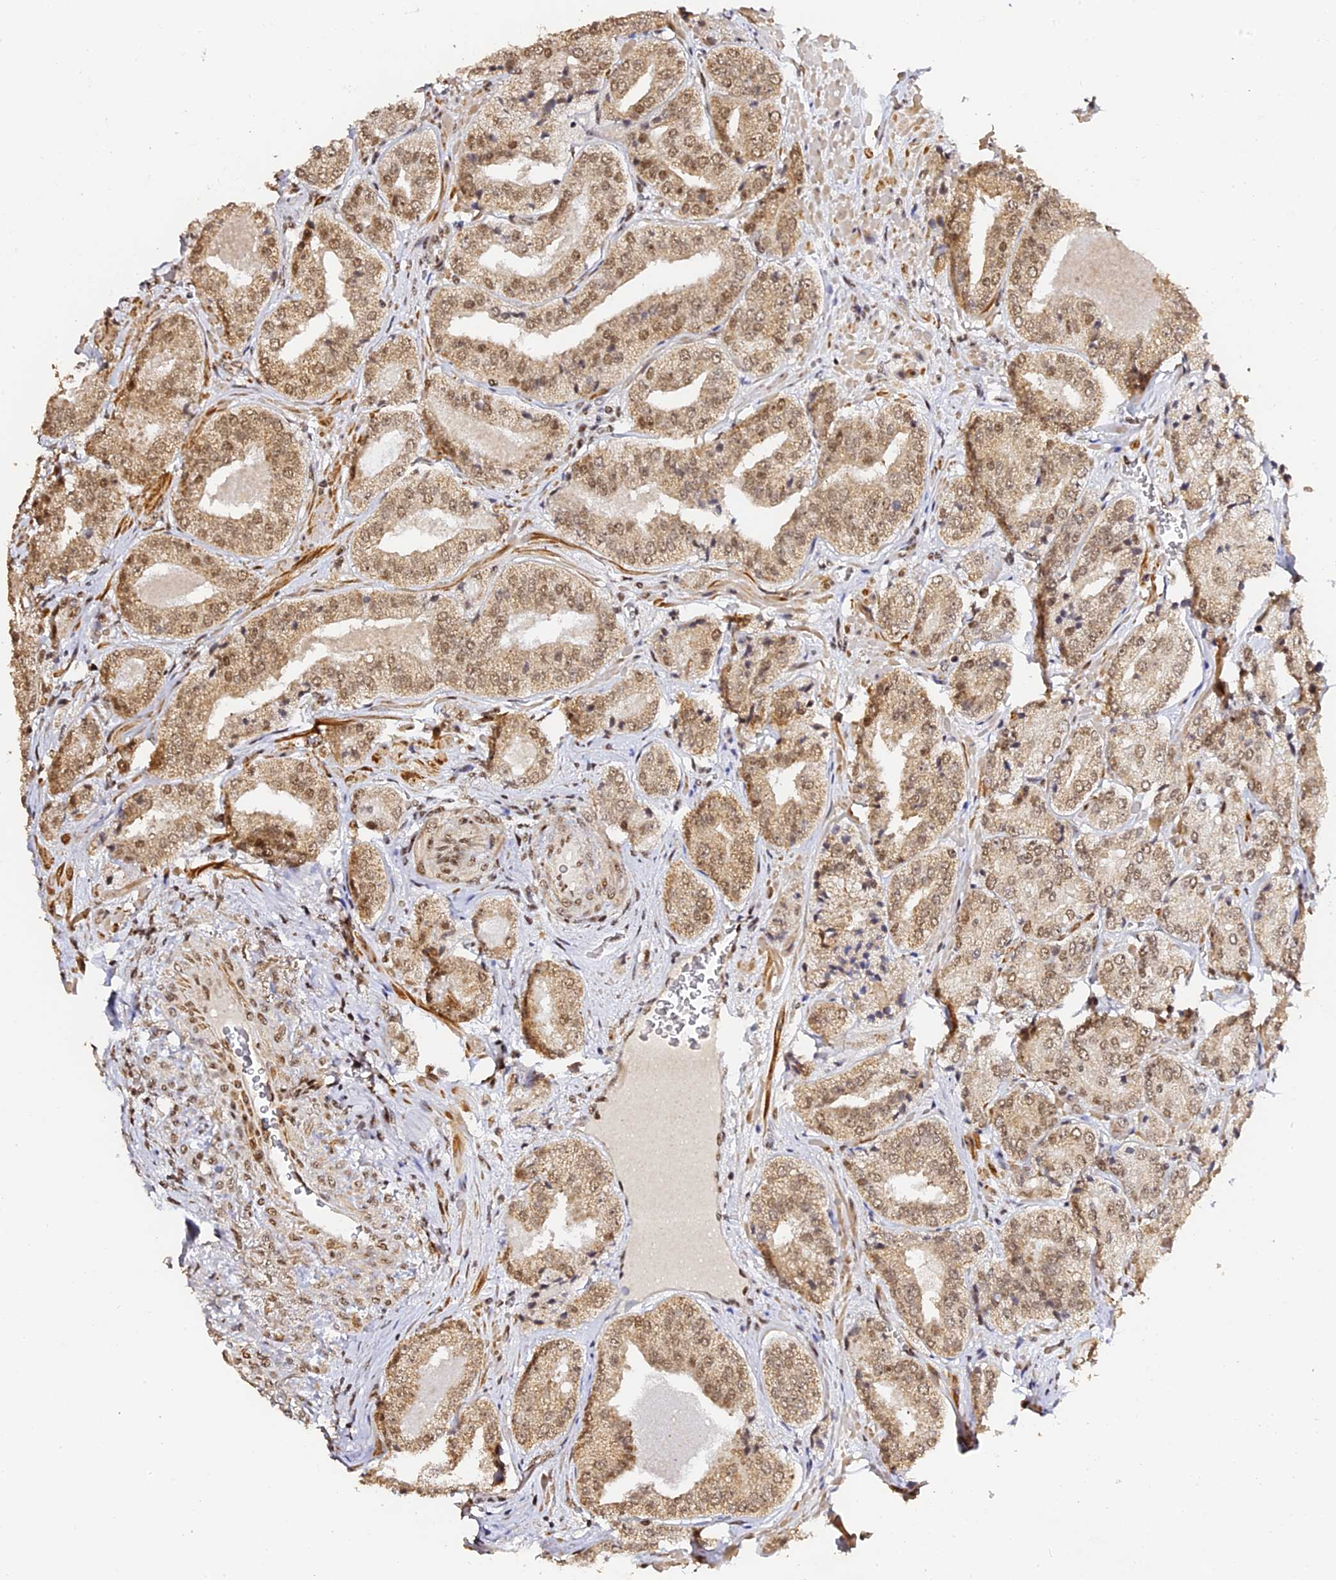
{"staining": {"intensity": "moderate", "quantity": ">75%", "location": "cytoplasmic/membranous,nuclear"}, "tissue": "prostate cancer", "cell_type": "Tumor cells", "image_type": "cancer", "snomed": [{"axis": "morphology", "description": "Adenocarcinoma, High grade"}, {"axis": "topography", "description": "Prostate"}], "caption": "An image of prostate high-grade adenocarcinoma stained for a protein demonstrates moderate cytoplasmic/membranous and nuclear brown staining in tumor cells. (DAB = brown stain, brightfield microscopy at high magnification).", "gene": "MCRS1", "patient": {"sex": "male", "age": 71}}